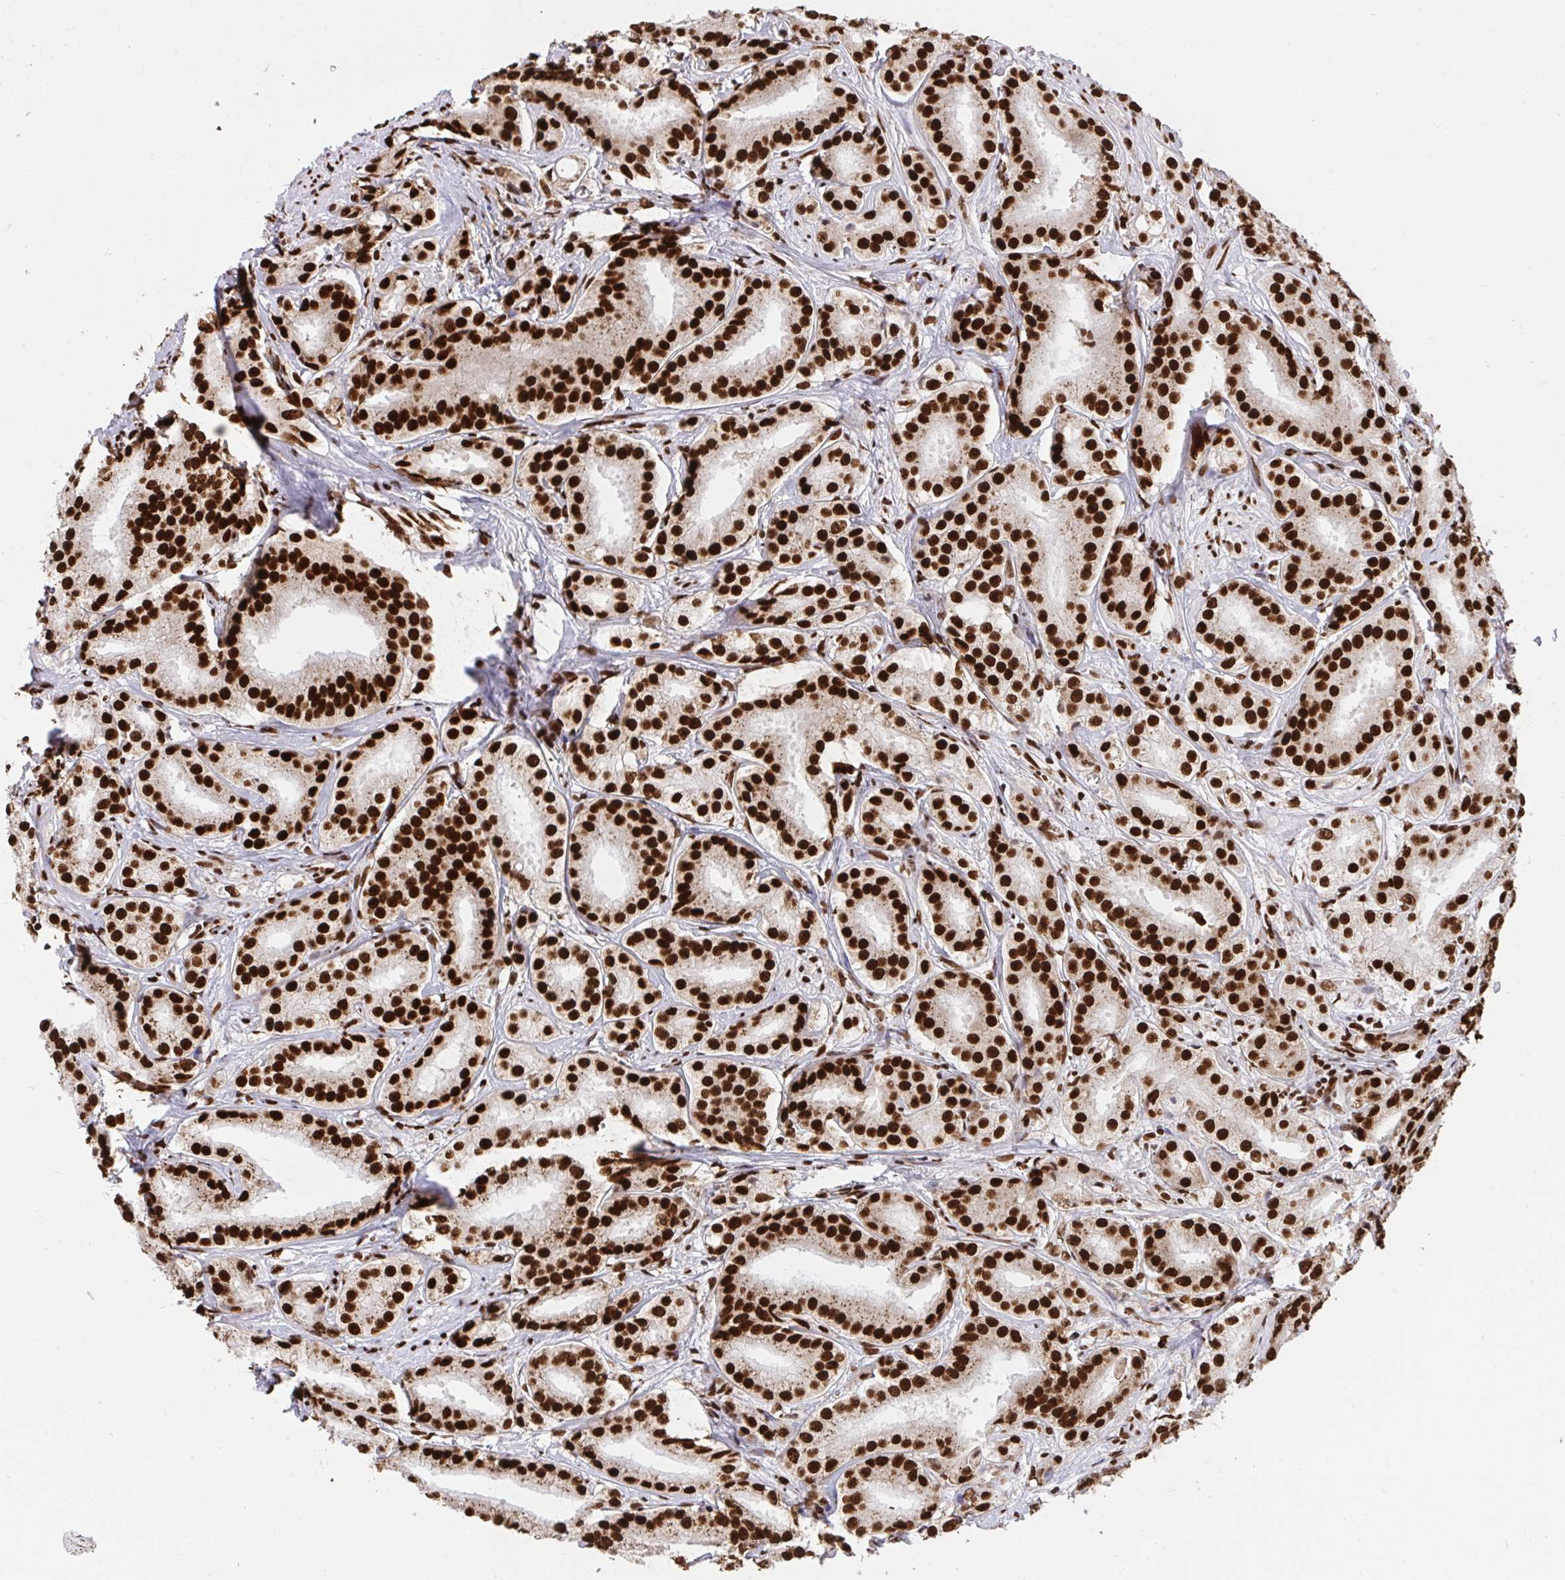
{"staining": {"intensity": "strong", "quantity": ">75%", "location": "cytoplasmic/membranous,nuclear"}, "tissue": "prostate cancer", "cell_type": "Tumor cells", "image_type": "cancer", "snomed": [{"axis": "morphology", "description": "Adenocarcinoma, High grade"}, {"axis": "topography", "description": "Prostate"}], "caption": "Human prostate cancer (adenocarcinoma (high-grade)) stained for a protein (brown) displays strong cytoplasmic/membranous and nuclear positive positivity in approximately >75% of tumor cells.", "gene": "HNRNPL", "patient": {"sex": "male", "age": 64}}